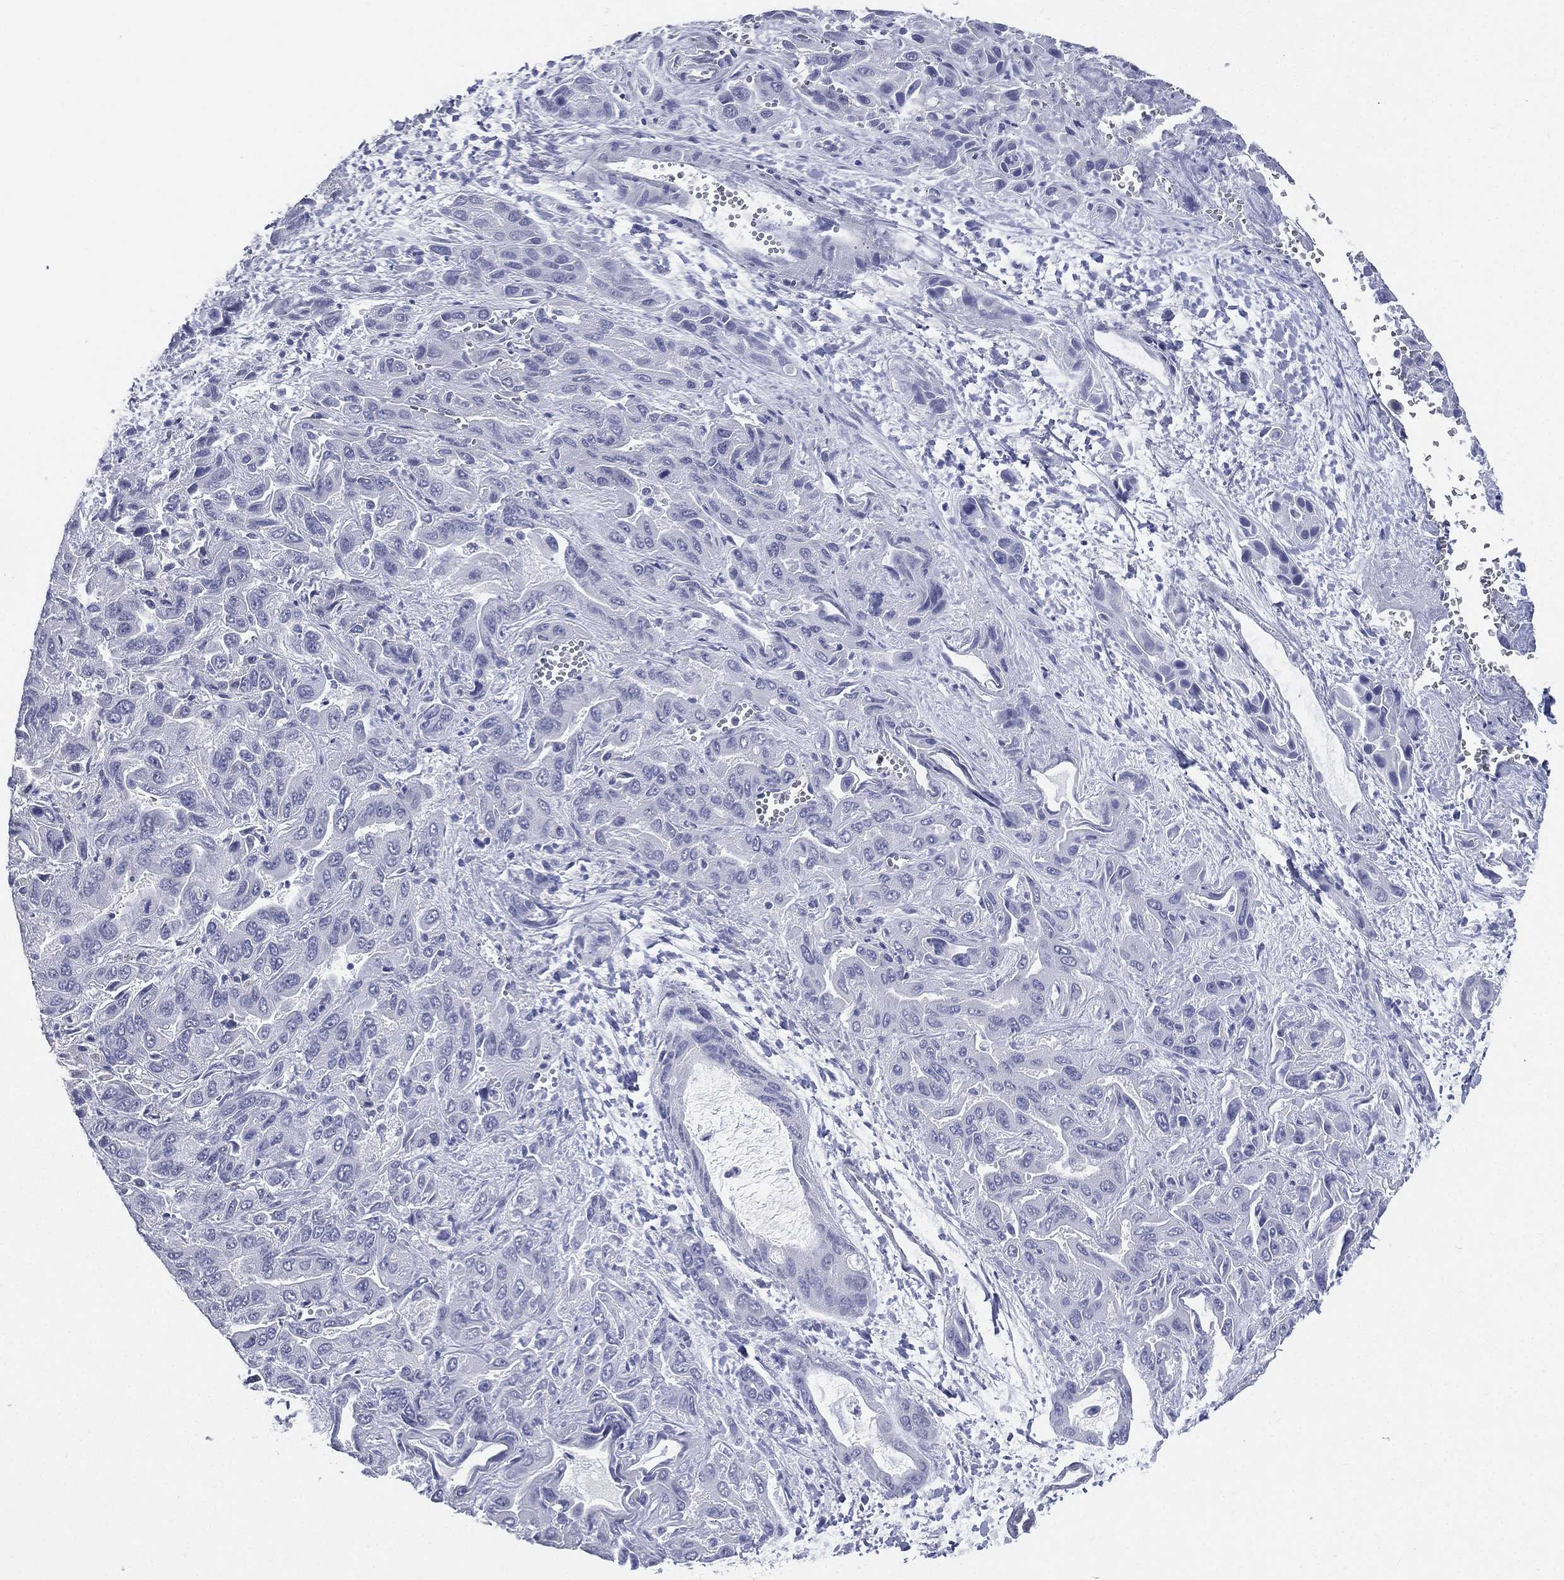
{"staining": {"intensity": "negative", "quantity": "none", "location": "none"}, "tissue": "liver cancer", "cell_type": "Tumor cells", "image_type": "cancer", "snomed": [{"axis": "morphology", "description": "Cholangiocarcinoma"}, {"axis": "topography", "description": "Liver"}], "caption": "Cholangiocarcinoma (liver) was stained to show a protein in brown. There is no significant positivity in tumor cells. (DAB (3,3'-diaminobenzidine) IHC, high magnification).", "gene": "CD22", "patient": {"sex": "female", "age": 52}}